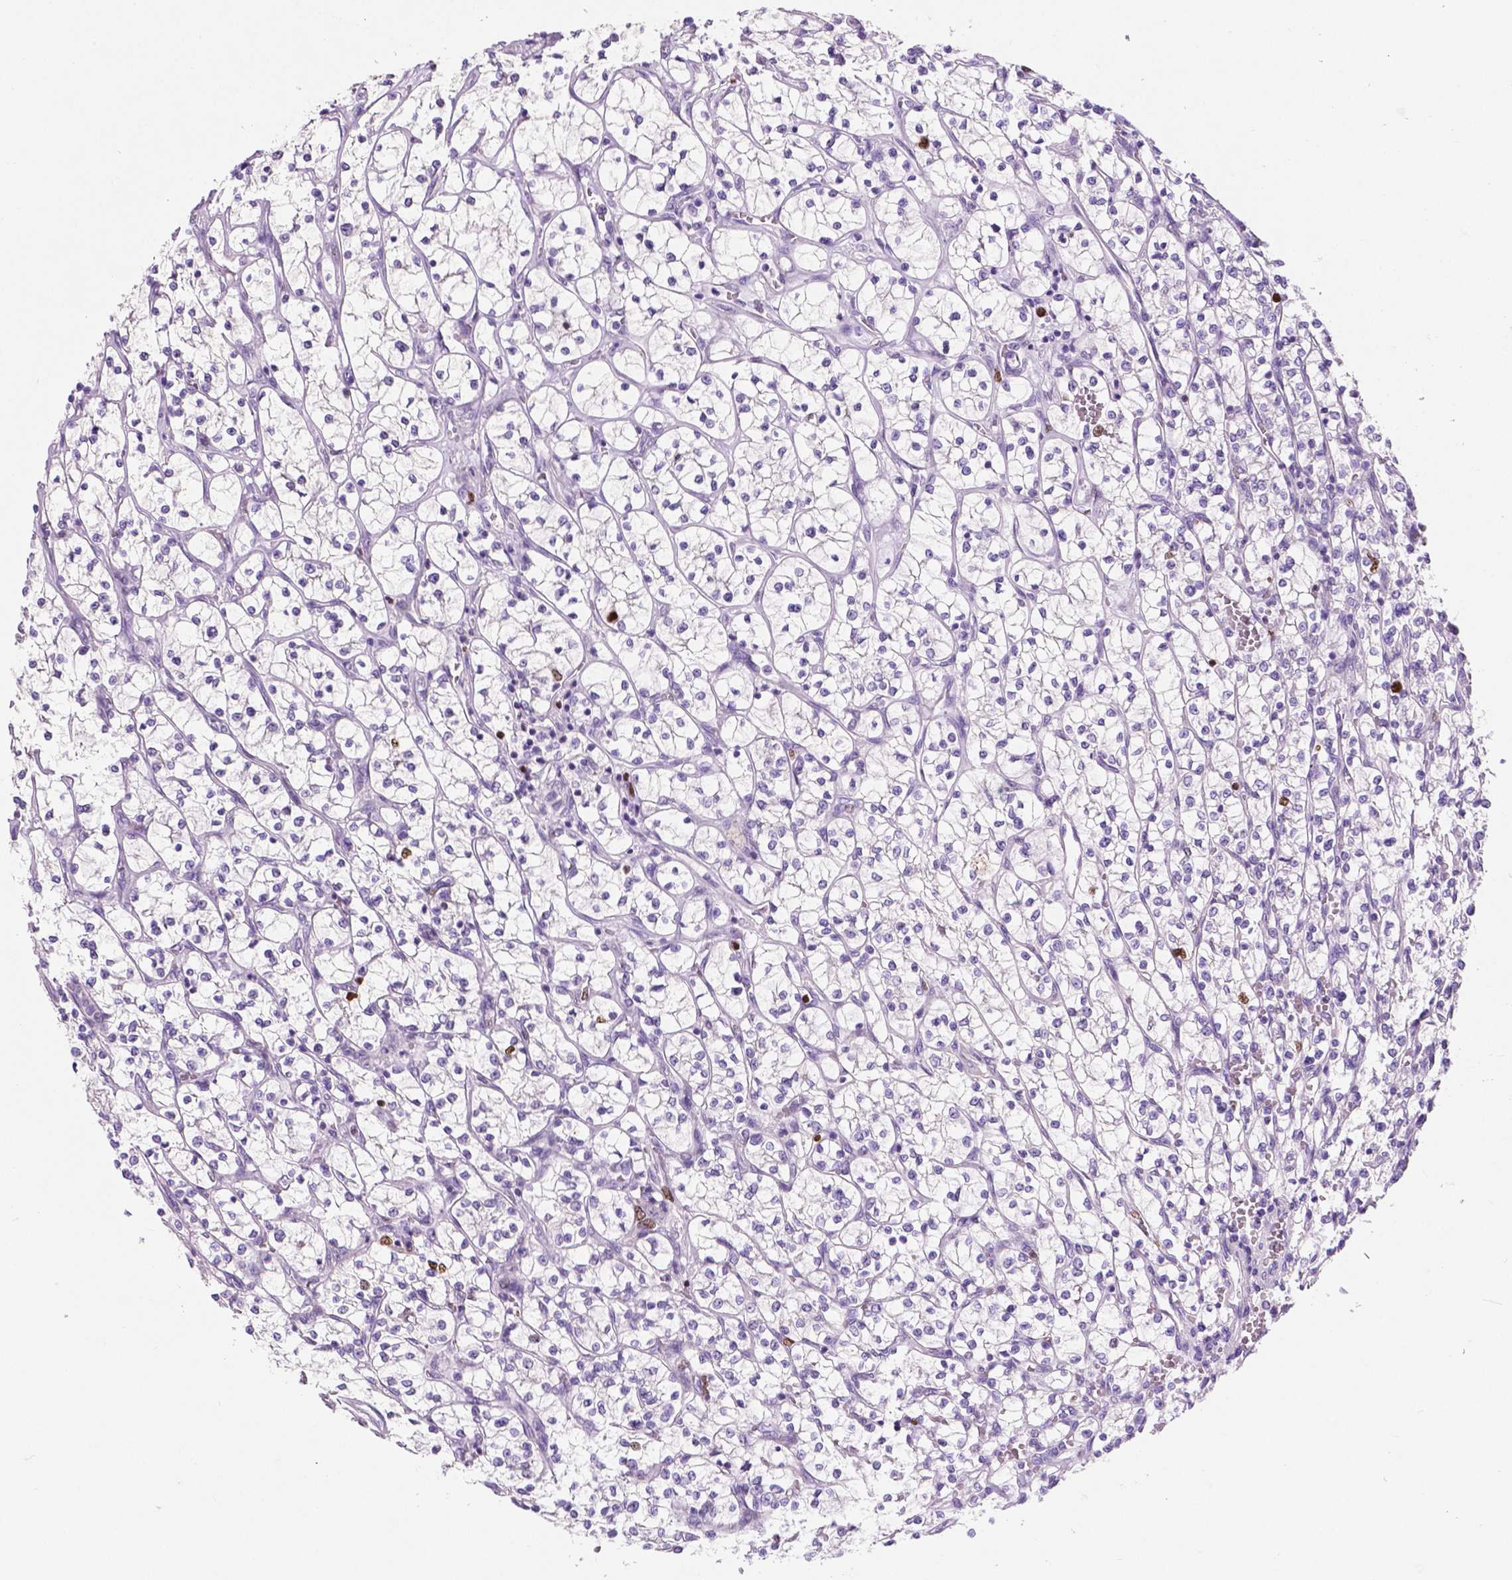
{"staining": {"intensity": "negative", "quantity": "none", "location": "none"}, "tissue": "renal cancer", "cell_type": "Tumor cells", "image_type": "cancer", "snomed": [{"axis": "morphology", "description": "Adenocarcinoma, NOS"}, {"axis": "topography", "description": "Kidney"}], "caption": "IHC histopathology image of neoplastic tissue: human renal cancer stained with DAB (3,3'-diaminobenzidine) shows no significant protein positivity in tumor cells.", "gene": "SIAH2", "patient": {"sex": "female", "age": 64}}